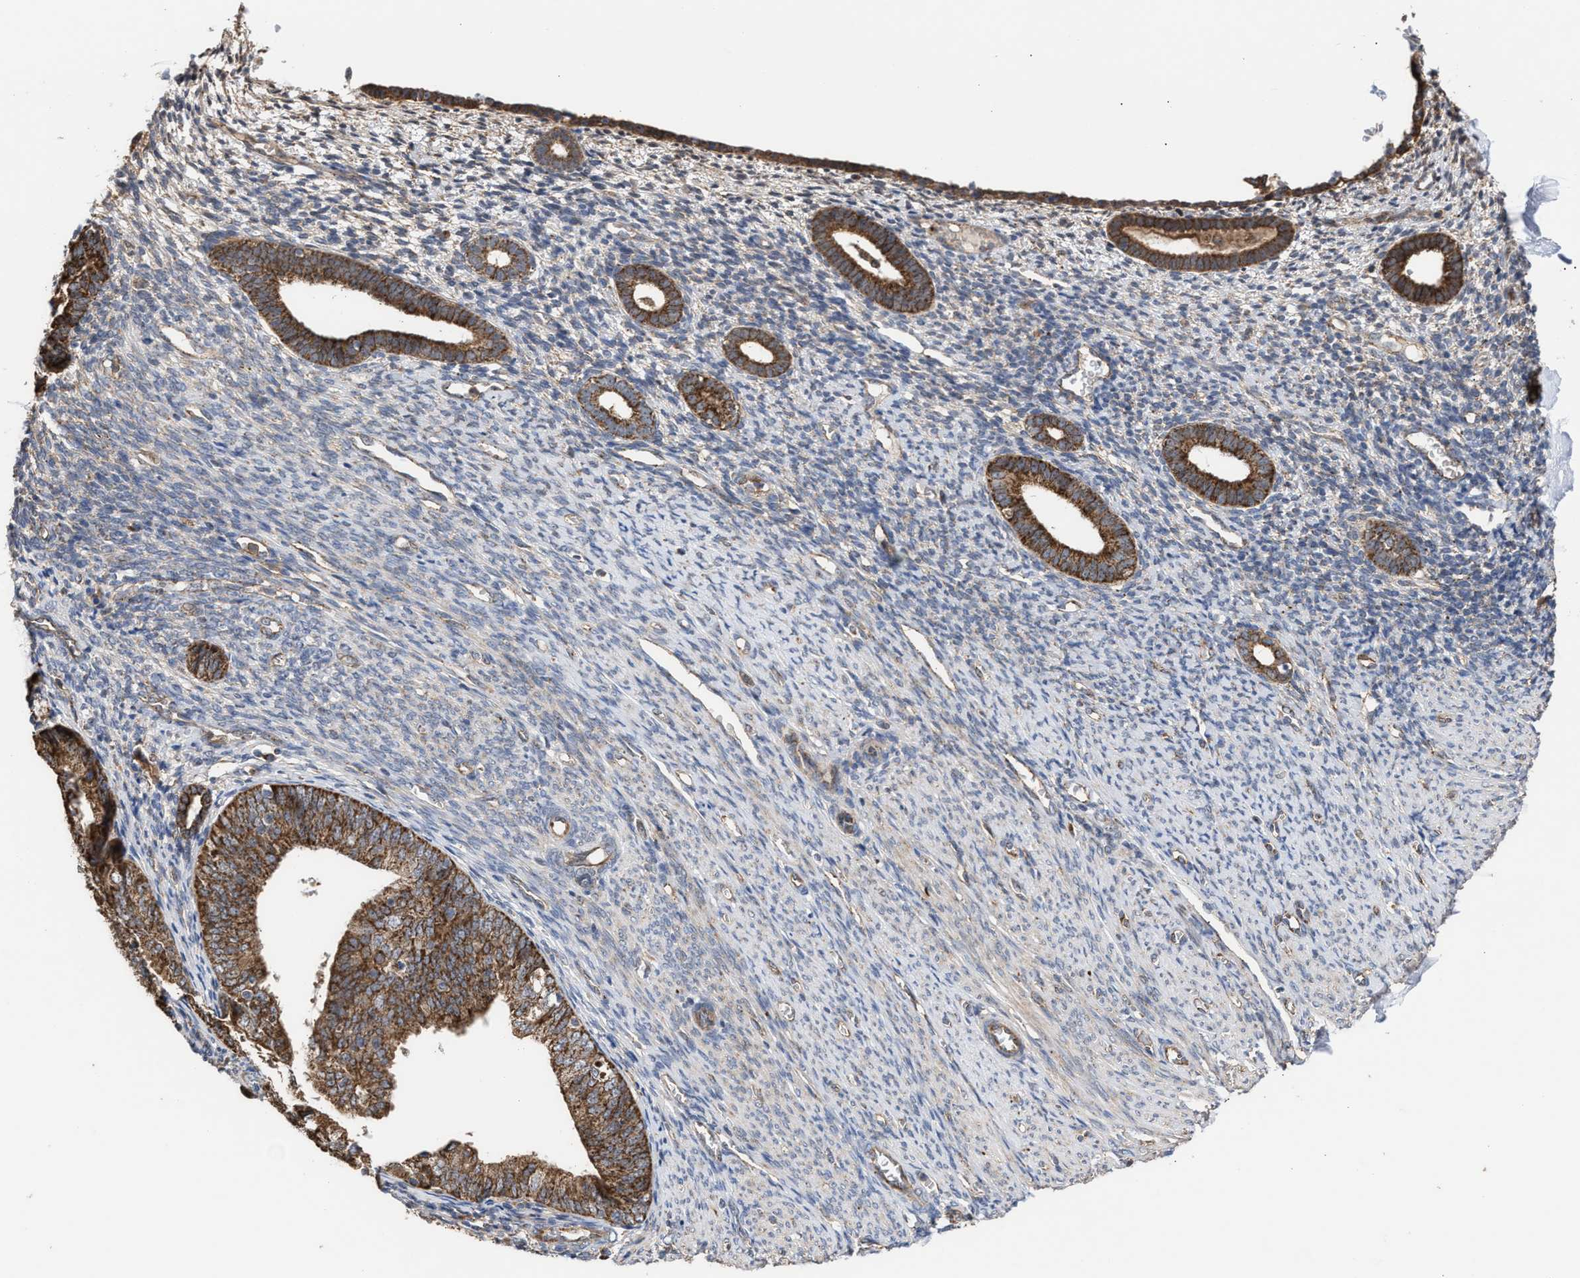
{"staining": {"intensity": "negative", "quantity": "none", "location": "none"}, "tissue": "endometrium", "cell_type": "Cells in endometrial stroma", "image_type": "normal", "snomed": [{"axis": "morphology", "description": "Normal tissue, NOS"}, {"axis": "morphology", "description": "Adenocarcinoma, NOS"}, {"axis": "topography", "description": "Endometrium"}], "caption": "Immunohistochemical staining of unremarkable human endometrium shows no significant staining in cells in endometrial stroma. Nuclei are stained in blue.", "gene": "EXOSC2", "patient": {"sex": "female", "age": 57}}